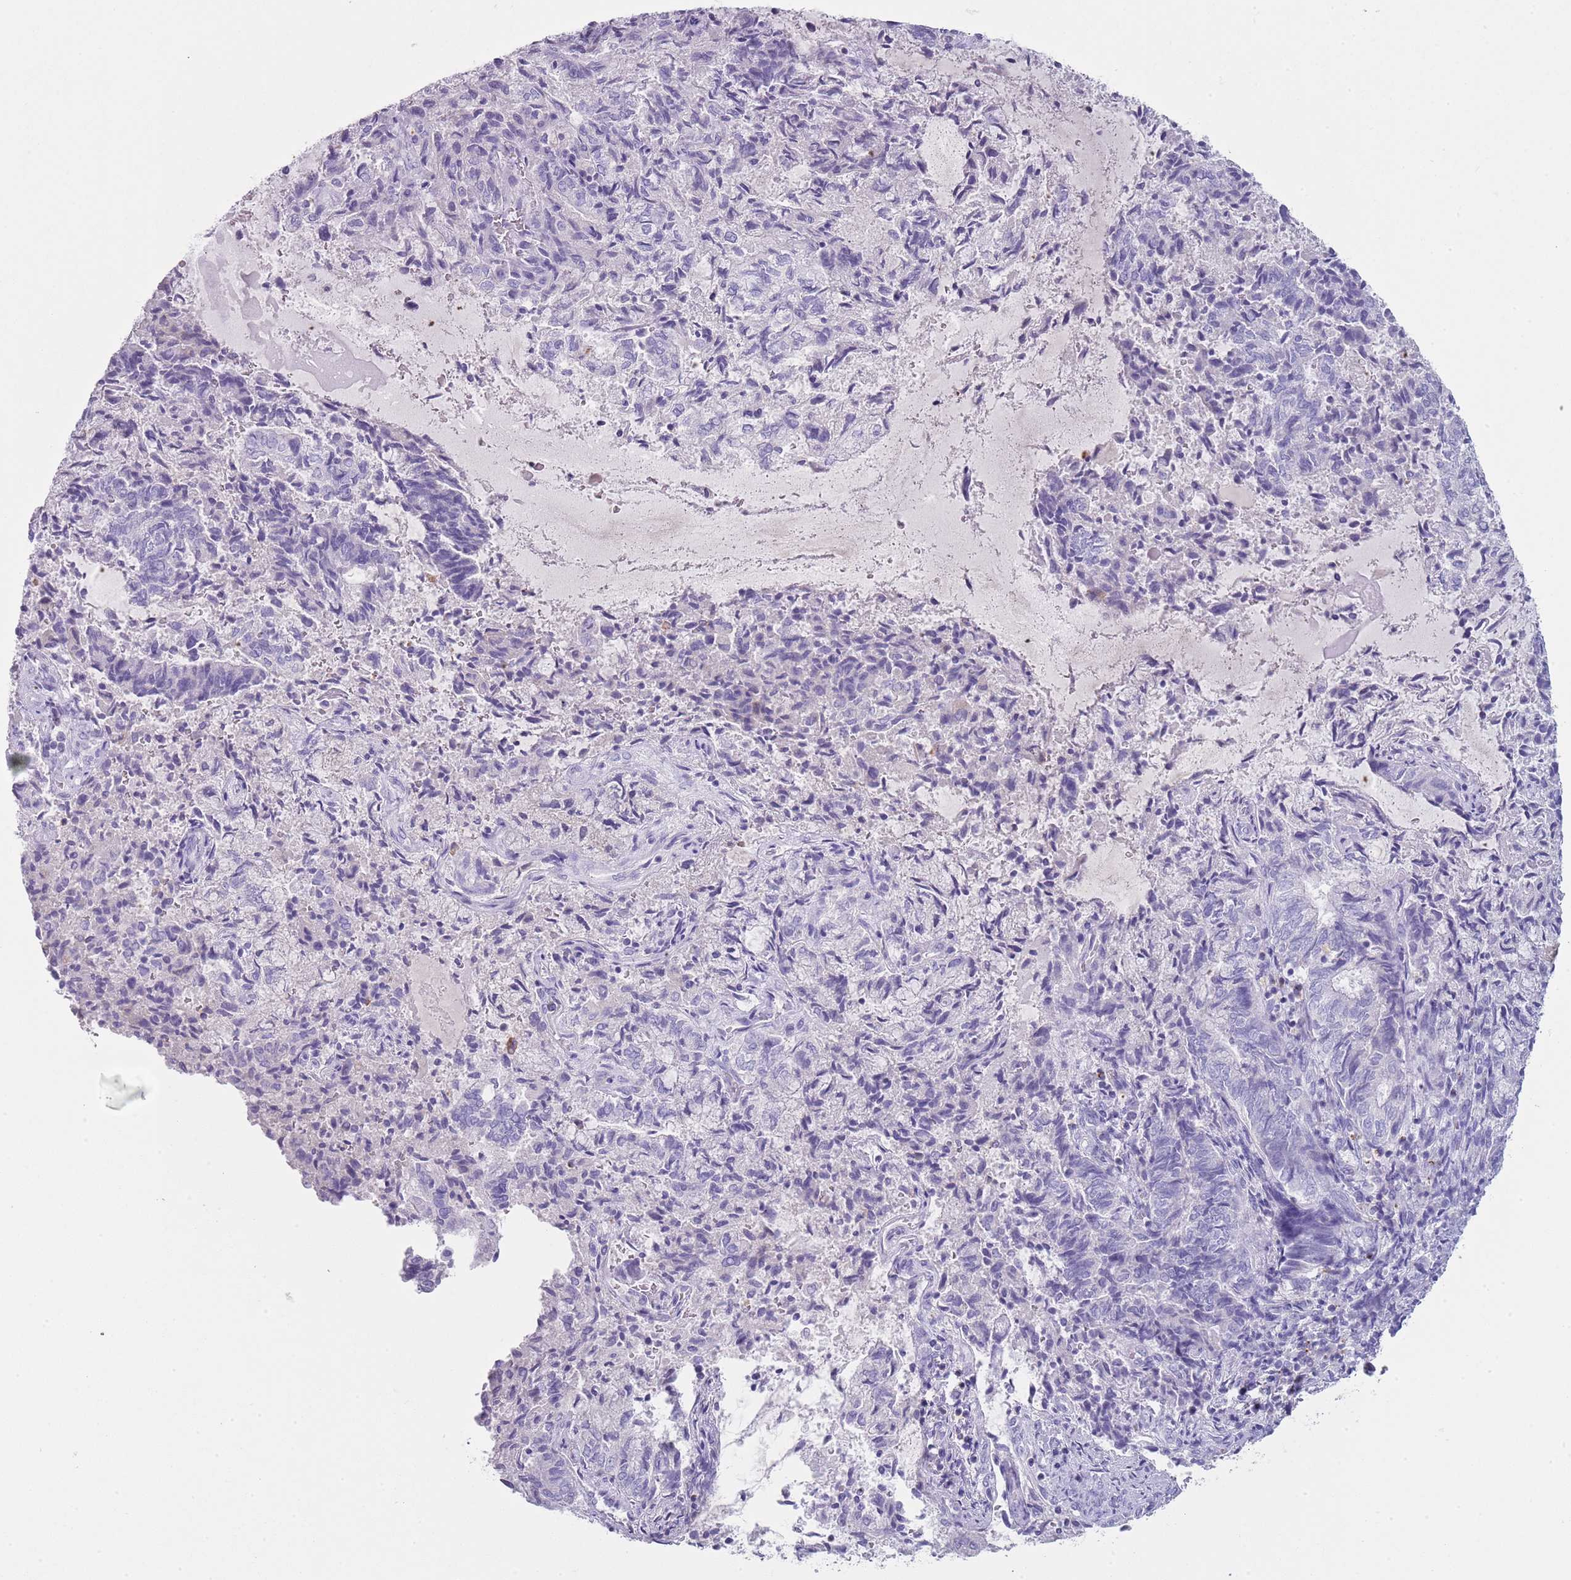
{"staining": {"intensity": "negative", "quantity": "none", "location": "none"}, "tissue": "endometrial cancer", "cell_type": "Tumor cells", "image_type": "cancer", "snomed": [{"axis": "morphology", "description": "Adenocarcinoma, NOS"}, {"axis": "topography", "description": "Endometrium"}], "caption": "The photomicrograph exhibits no significant staining in tumor cells of endometrial cancer (adenocarcinoma).", "gene": "NBPF20", "patient": {"sex": "female", "age": 80}}